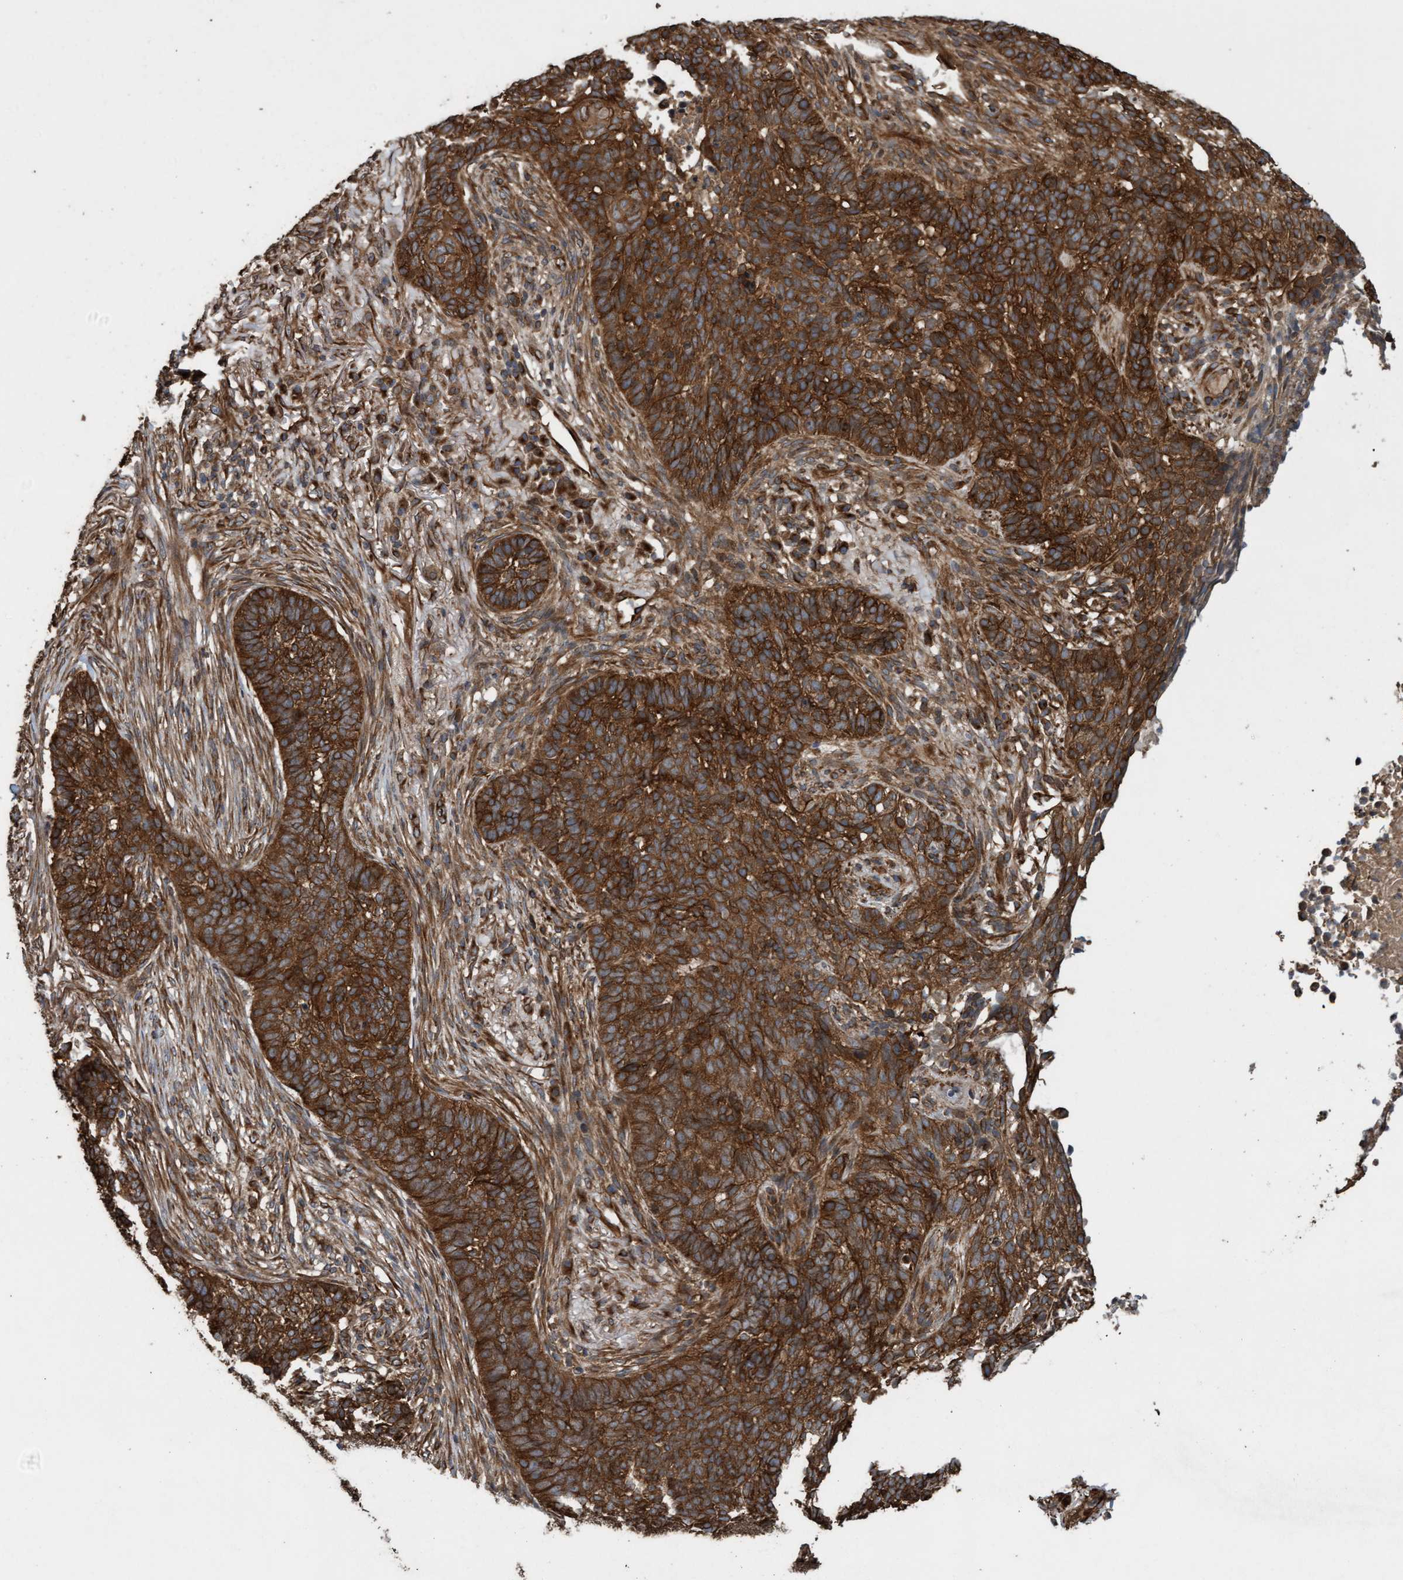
{"staining": {"intensity": "strong", "quantity": ">75%", "location": "cytoplasmic/membranous"}, "tissue": "skin cancer", "cell_type": "Tumor cells", "image_type": "cancer", "snomed": [{"axis": "morphology", "description": "Basal cell carcinoma"}, {"axis": "topography", "description": "Skin"}], "caption": "Strong cytoplasmic/membranous protein expression is appreciated in about >75% of tumor cells in skin cancer. The staining was performed using DAB (3,3'-diaminobenzidine), with brown indicating positive protein expression. Nuclei are stained blue with hematoxylin.", "gene": "CDC42EP4", "patient": {"sex": "male", "age": 85}}